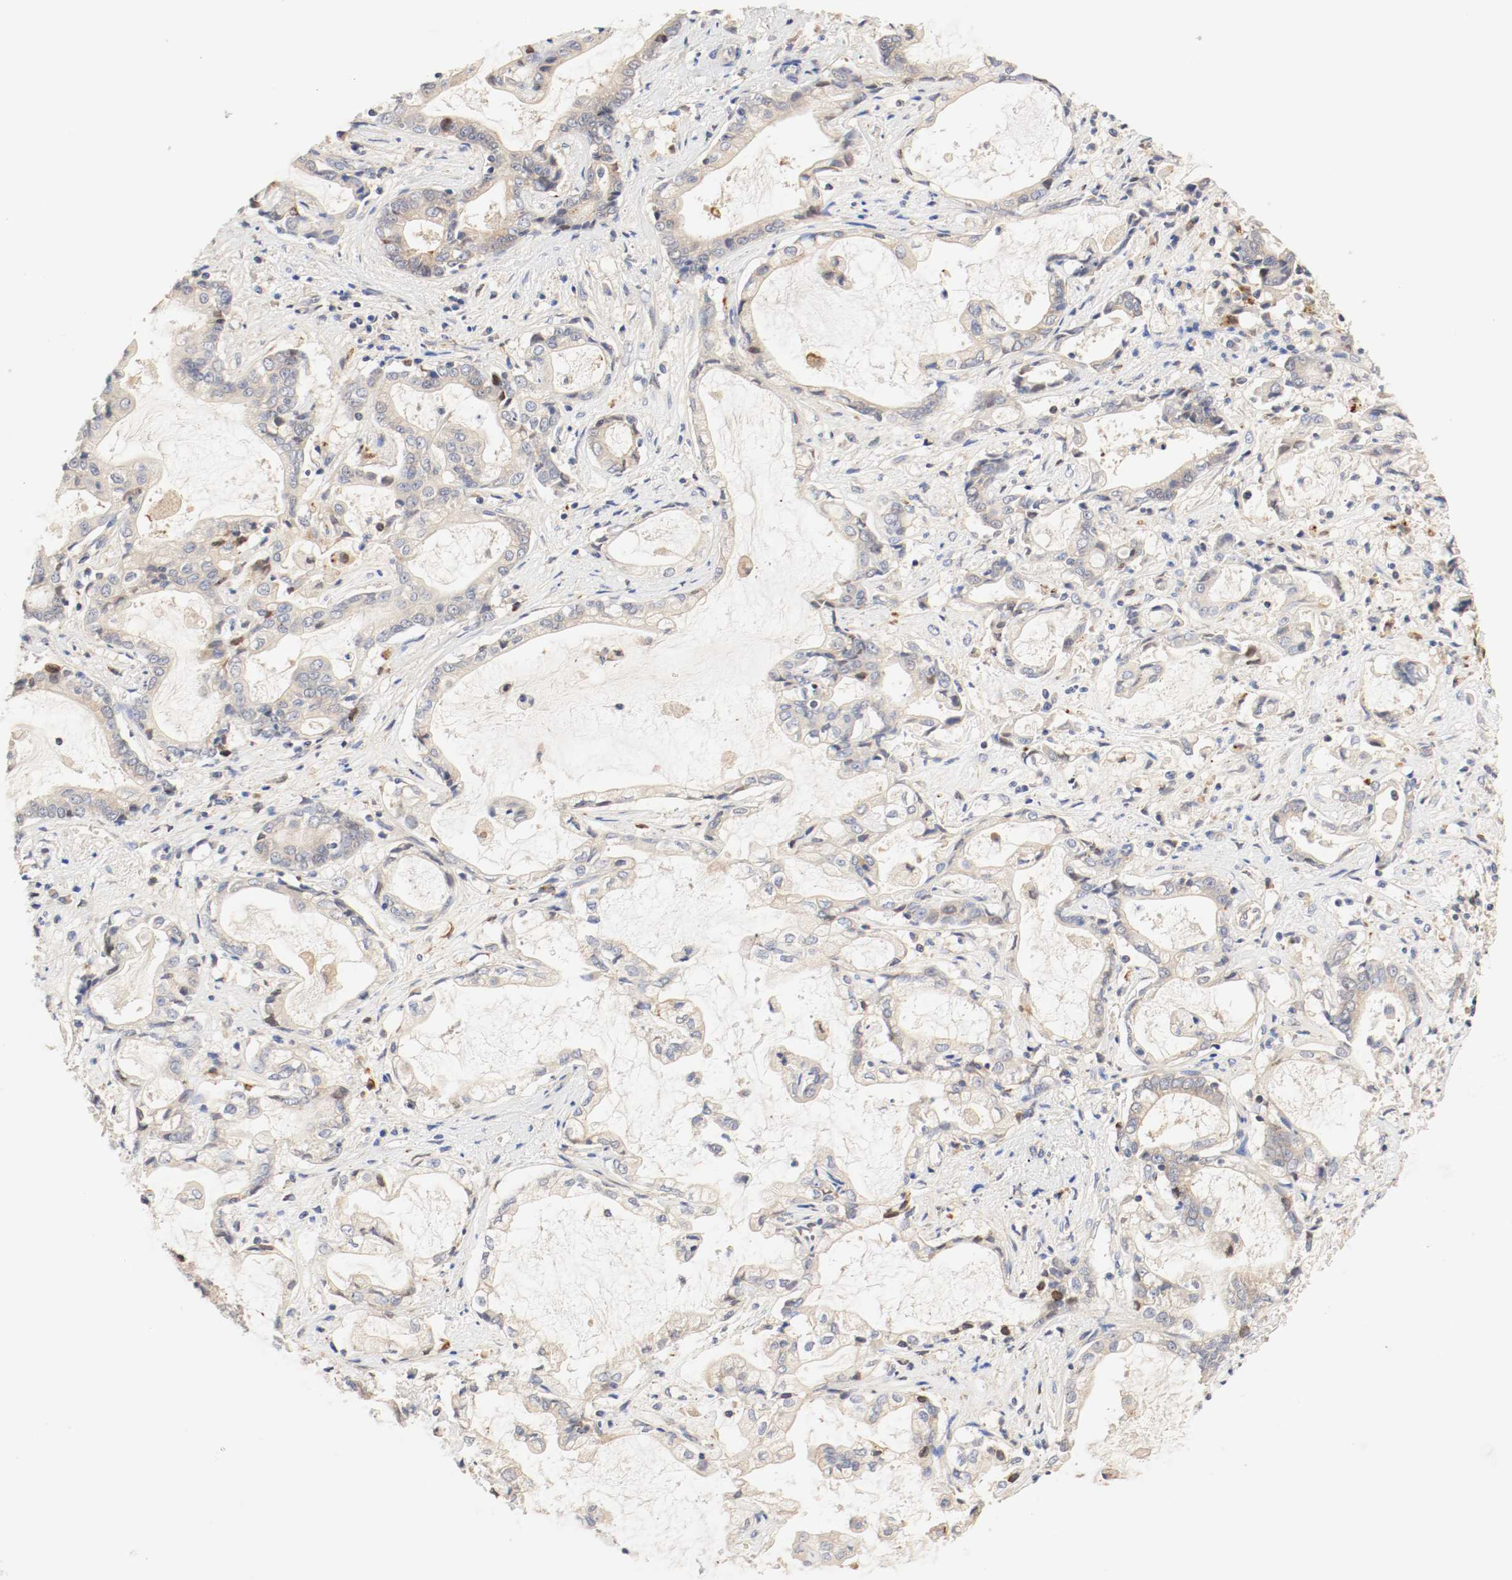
{"staining": {"intensity": "weak", "quantity": ">75%", "location": "cytoplasmic/membranous"}, "tissue": "liver cancer", "cell_type": "Tumor cells", "image_type": "cancer", "snomed": [{"axis": "morphology", "description": "Cholangiocarcinoma"}, {"axis": "topography", "description": "Liver"}], "caption": "Protein expression by immunohistochemistry (IHC) displays weak cytoplasmic/membranous expression in about >75% of tumor cells in liver cancer (cholangiocarcinoma).", "gene": "GIT1", "patient": {"sex": "male", "age": 57}}